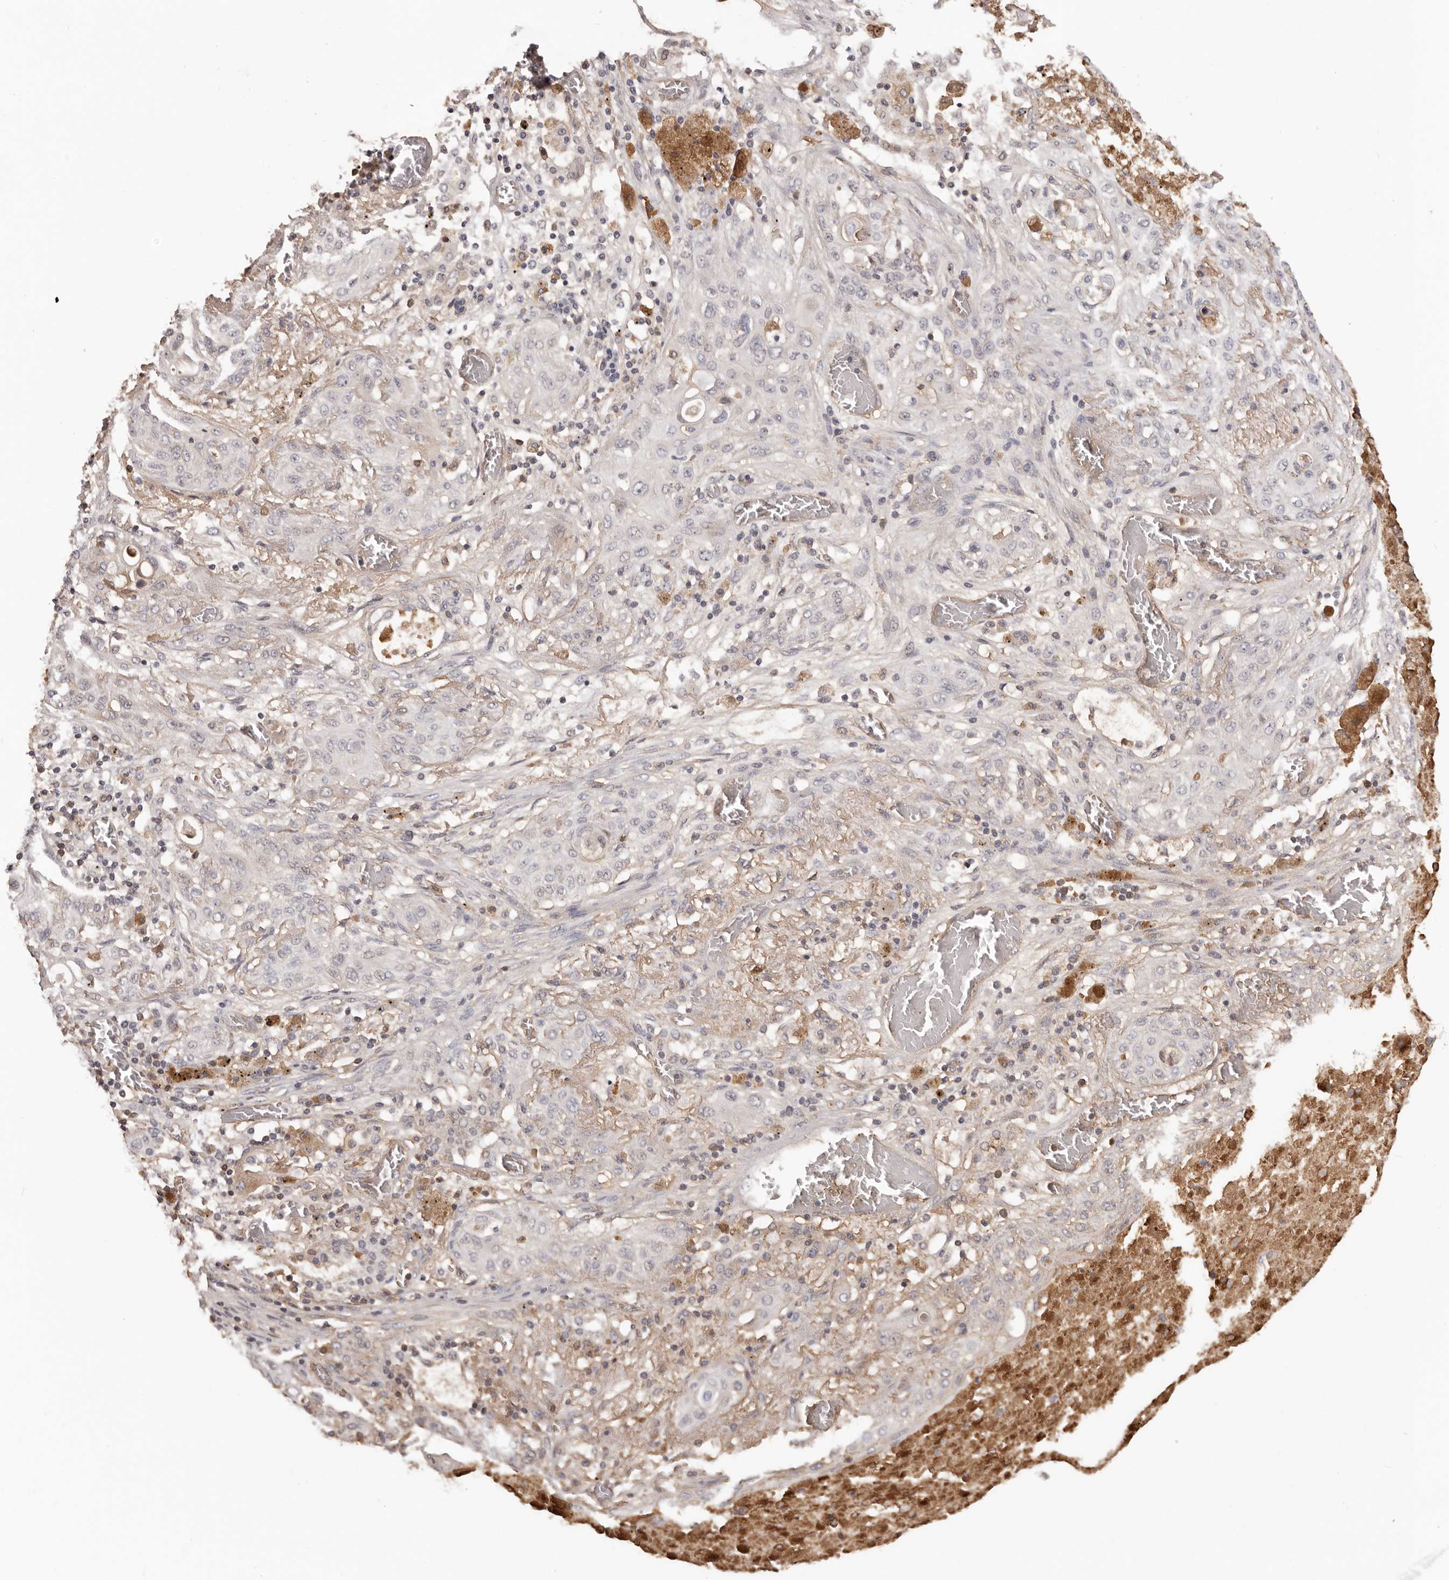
{"staining": {"intensity": "negative", "quantity": "none", "location": "none"}, "tissue": "lung cancer", "cell_type": "Tumor cells", "image_type": "cancer", "snomed": [{"axis": "morphology", "description": "Squamous cell carcinoma, NOS"}, {"axis": "topography", "description": "Lung"}], "caption": "An IHC histopathology image of squamous cell carcinoma (lung) is shown. There is no staining in tumor cells of squamous cell carcinoma (lung). (DAB immunohistochemistry (IHC) visualized using brightfield microscopy, high magnification).", "gene": "OTUD3", "patient": {"sex": "female", "age": 47}}